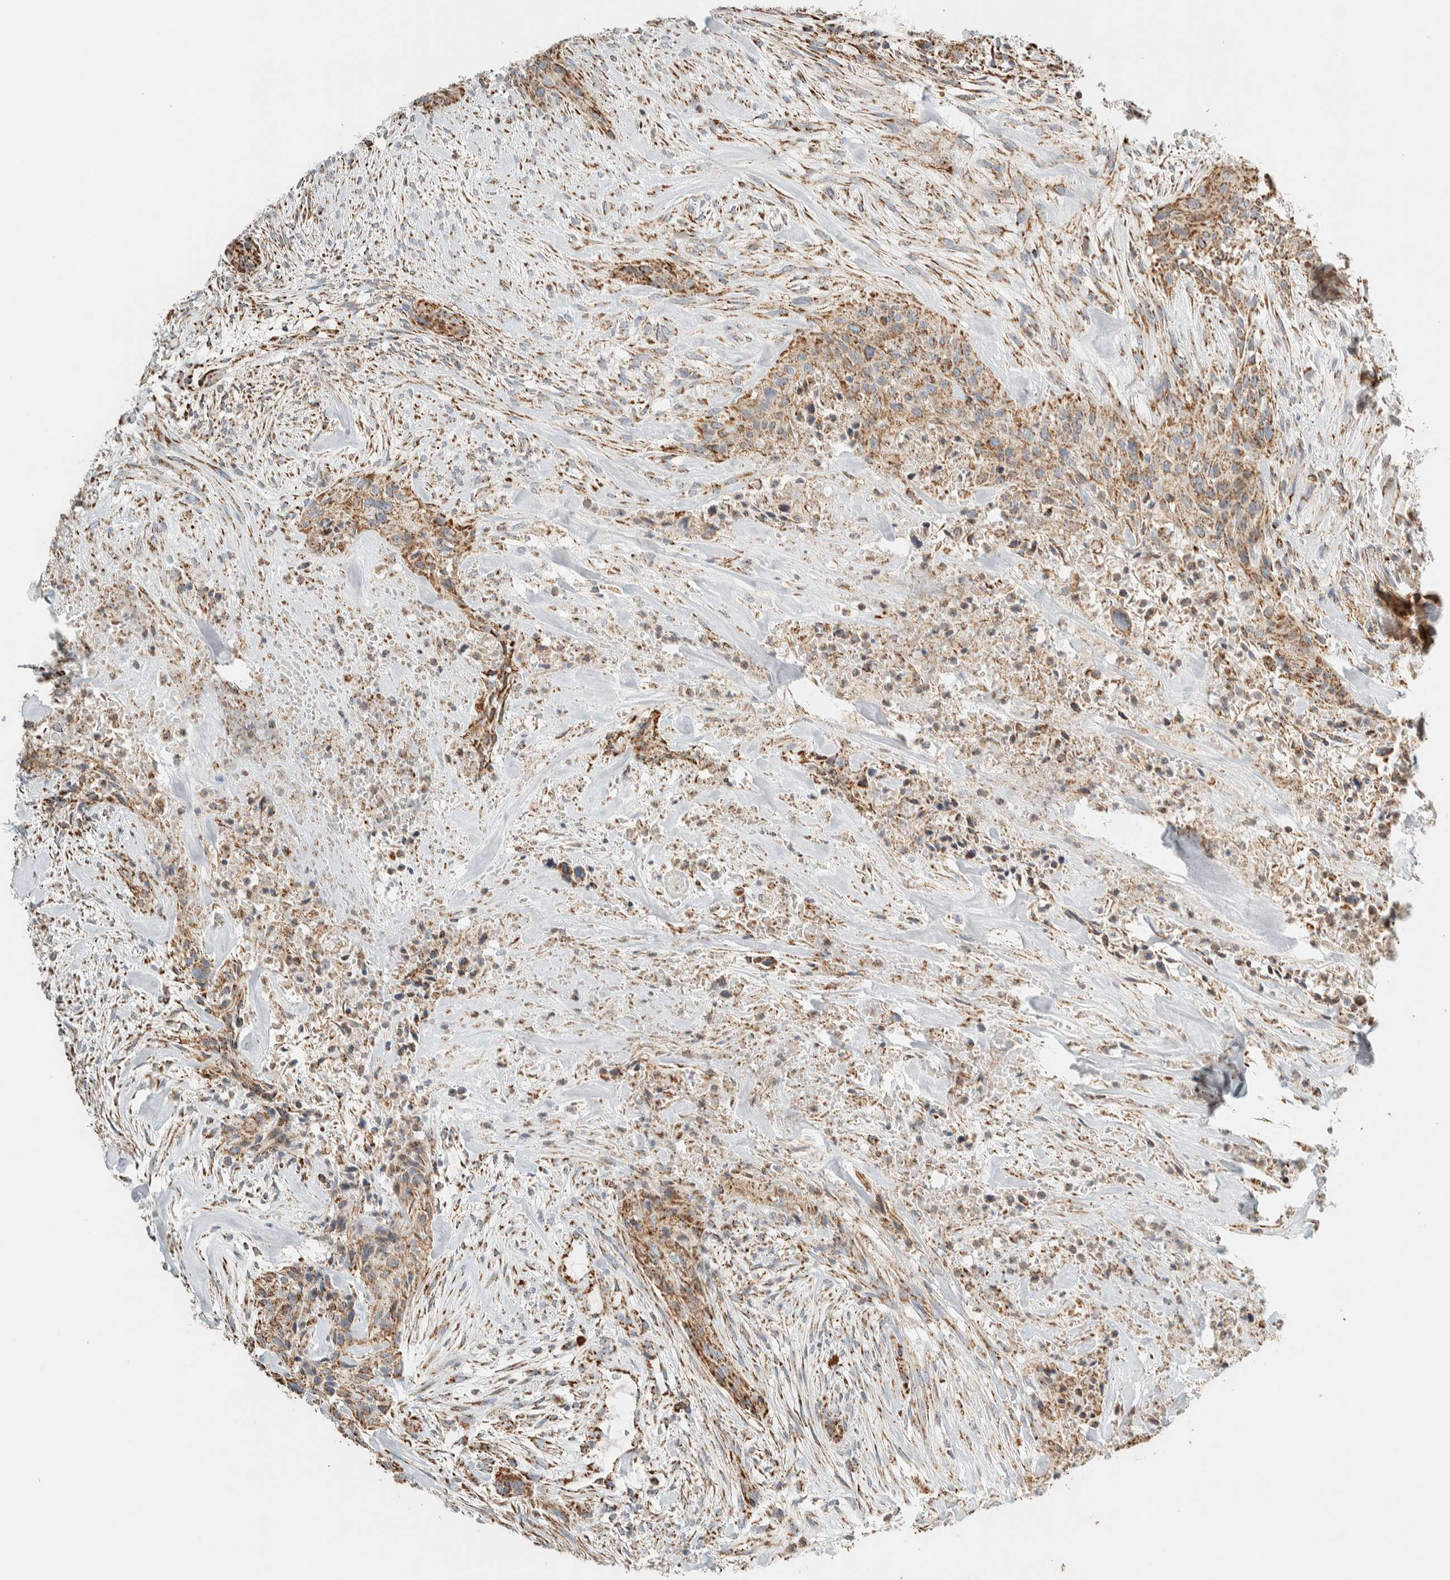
{"staining": {"intensity": "moderate", "quantity": ">75%", "location": "cytoplasmic/membranous"}, "tissue": "urothelial cancer", "cell_type": "Tumor cells", "image_type": "cancer", "snomed": [{"axis": "morphology", "description": "Urothelial carcinoma, High grade"}, {"axis": "topography", "description": "Urinary bladder"}], "caption": "A photomicrograph showing moderate cytoplasmic/membranous staining in approximately >75% of tumor cells in urothelial cancer, as visualized by brown immunohistochemical staining.", "gene": "ZNF454", "patient": {"sex": "male", "age": 35}}